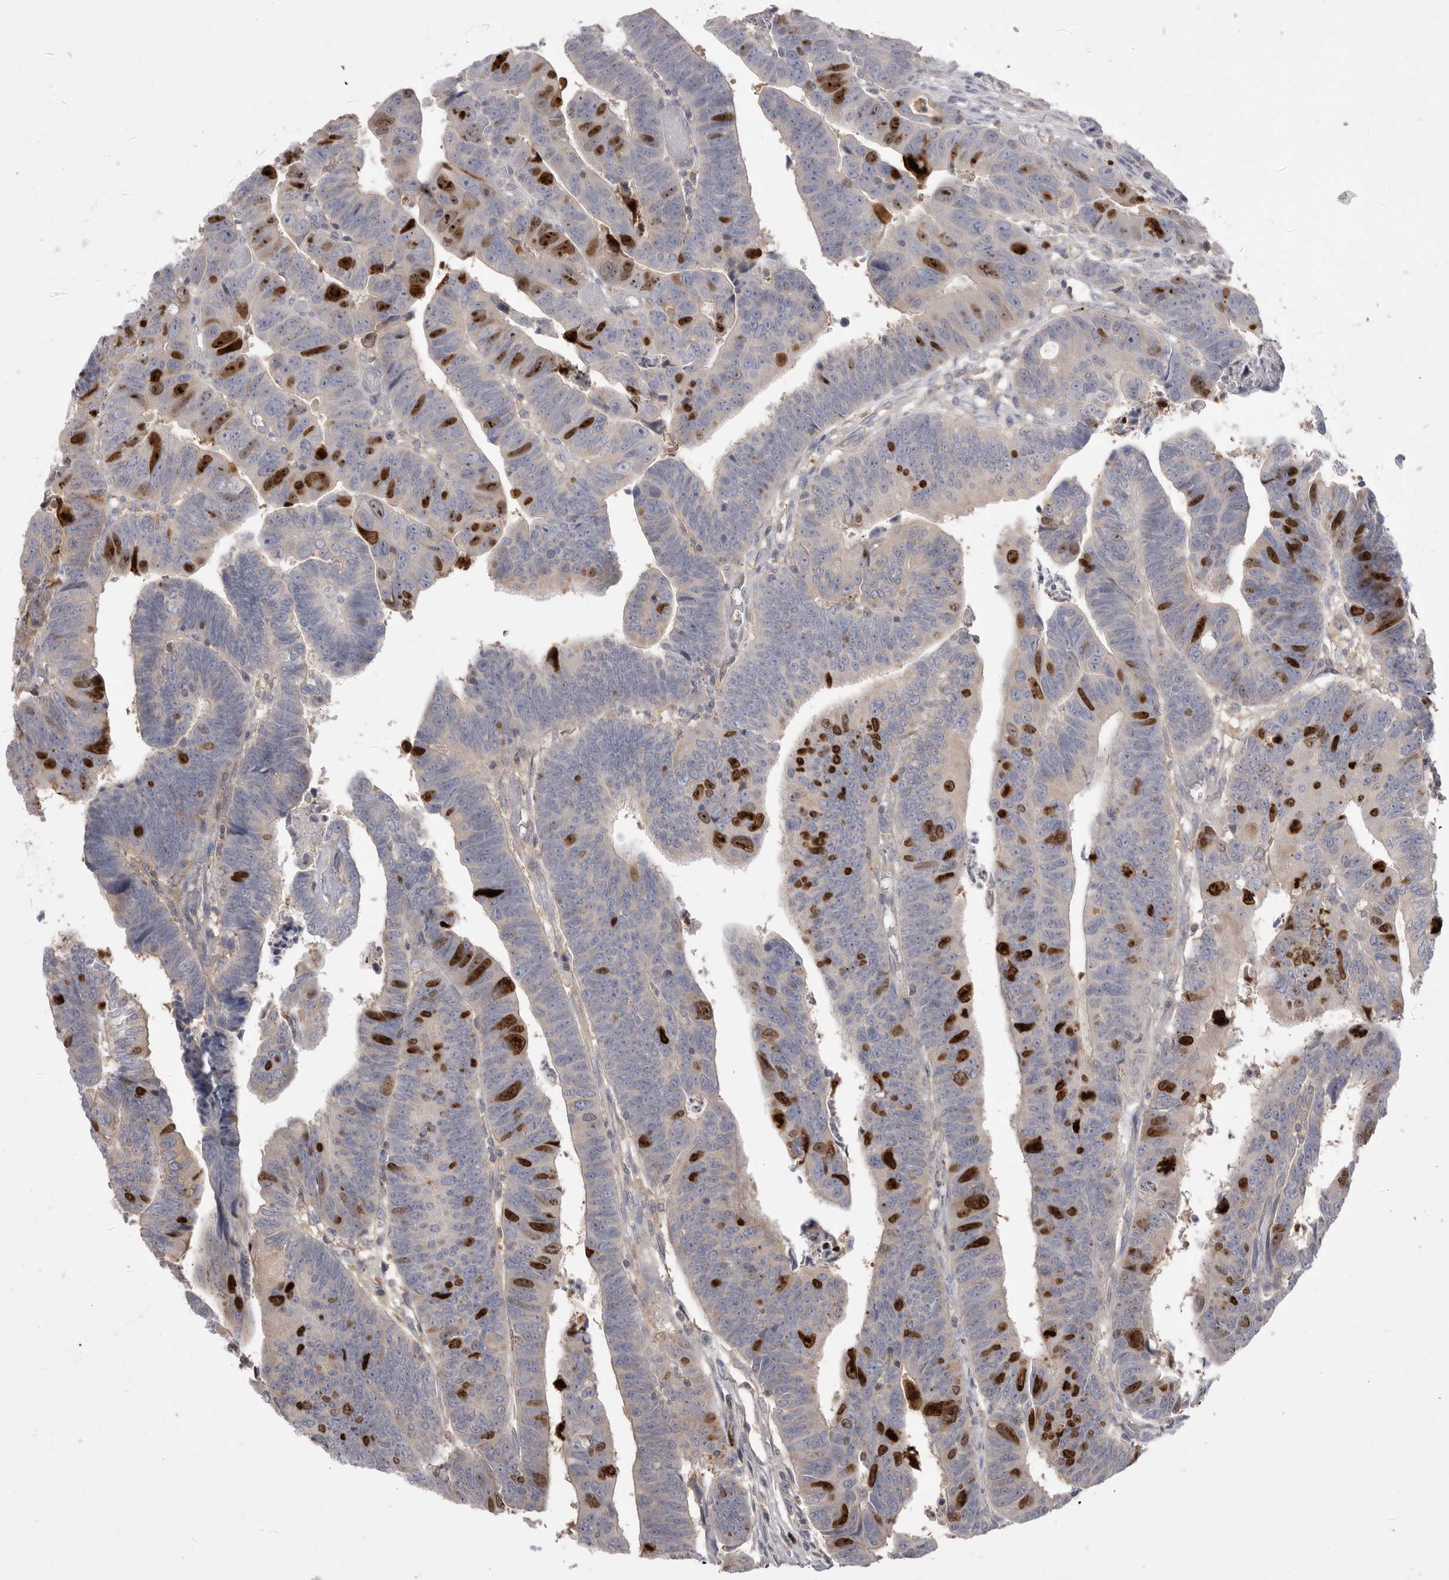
{"staining": {"intensity": "strong", "quantity": "25%-75%", "location": "nuclear"}, "tissue": "colorectal cancer", "cell_type": "Tumor cells", "image_type": "cancer", "snomed": [{"axis": "morphology", "description": "Adenocarcinoma, NOS"}, {"axis": "topography", "description": "Rectum"}], "caption": "There is high levels of strong nuclear staining in tumor cells of colorectal adenocarcinoma, as demonstrated by immunohistochemical staining (brown color).", "gene": "TOP2A", "patient": {"sex": "female", "age": 65}}